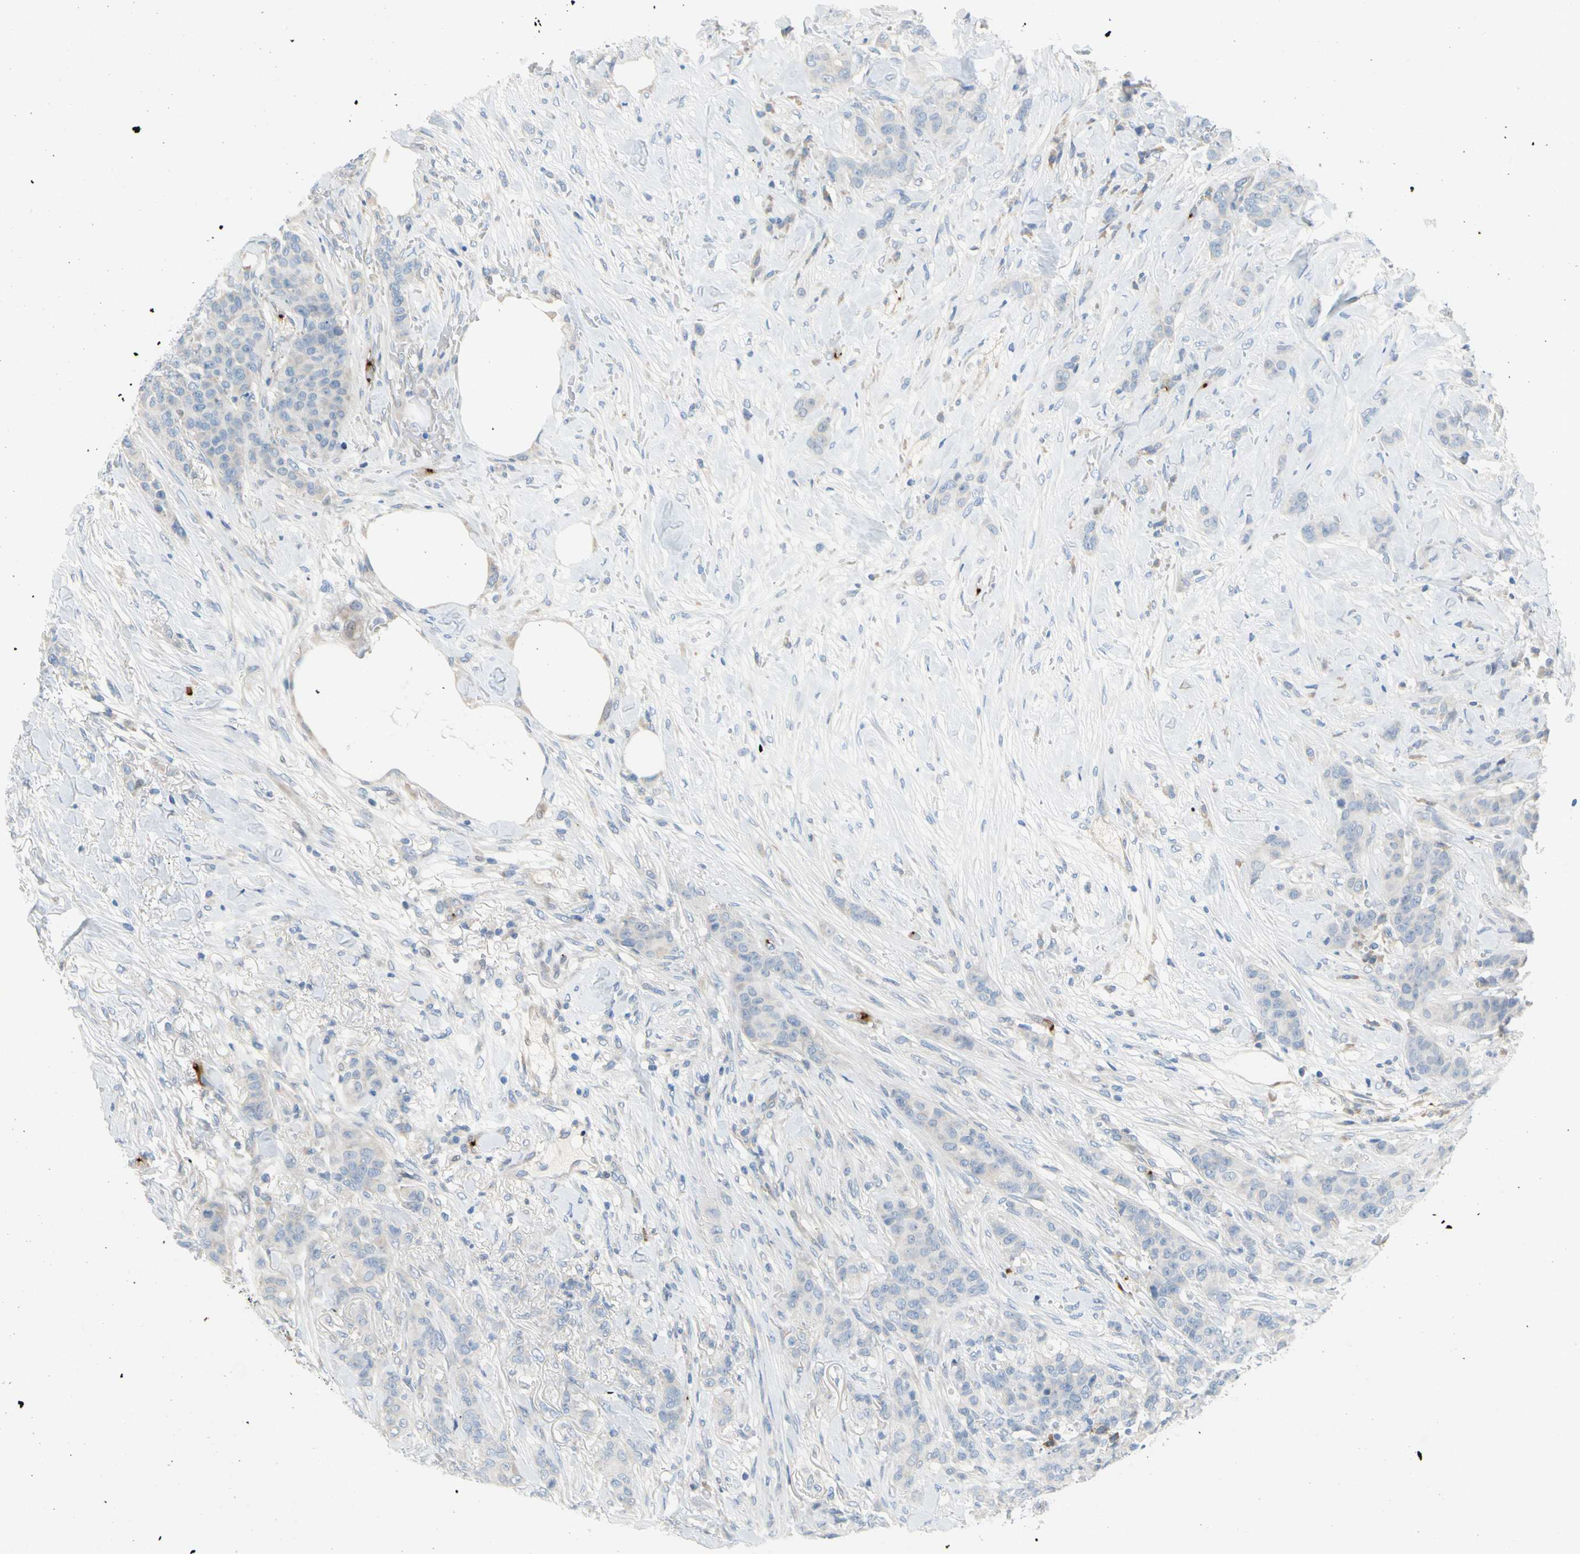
{"staining": {"intensity": "negative", "quantity": "none", "location": "none"}, "tissue": "breast cancer", "cell_type": "Tumor cells", "image_type": "cancer", "snomed": [{"axis": "morphology", "description": "Duct carcinoma"}, {"axis": "topography", "description": "Breast"}], "caption": "Human intraductal carcinoma (breast) stained for a protein using immunohistochemistry (IHC) exhibits no positivity in tumor cells.", "gene": "PPBP", "patient": {"sex": "female", "age": 40}}